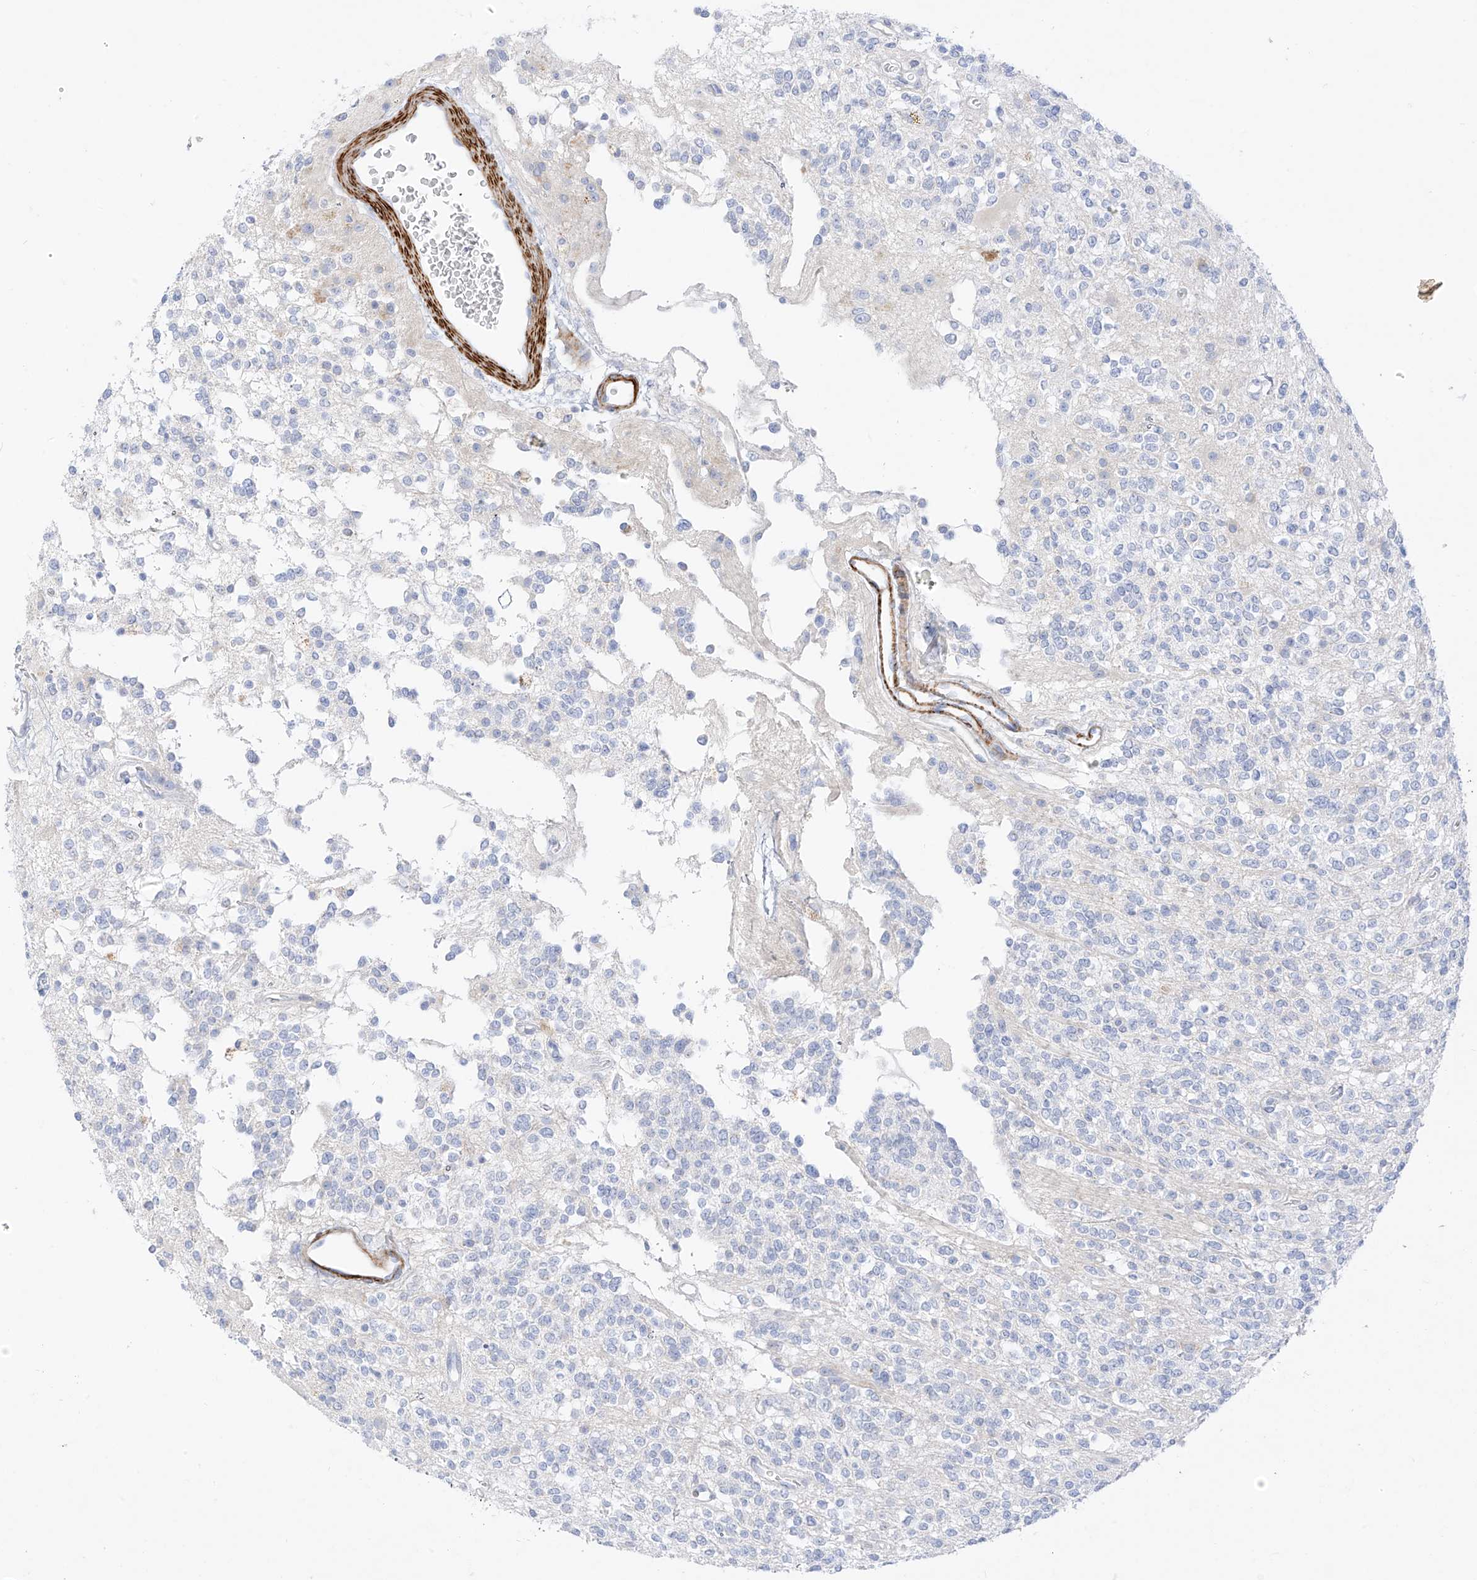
{"staining": {"intensity": "negative", "quantity": "none", "location": "none"}, "tissue": "glioma", "cell_type": "Tumor cells", "image_type": "cancer", "snomed": [{"axis": "morphology", "description": "Glioma, malignant, High grade"}, {"axis": "topography", "description": "Brain"}], "caption": "IHC of human glioma displays no staining in tumor cells. (DAB (3,3'-diaminobenzidine) immunohistochemistry visualized using brightfield microscopy, high magnification).", "gene": "ST3GAL5", "patient": {"sex": "male", "age": 34}}